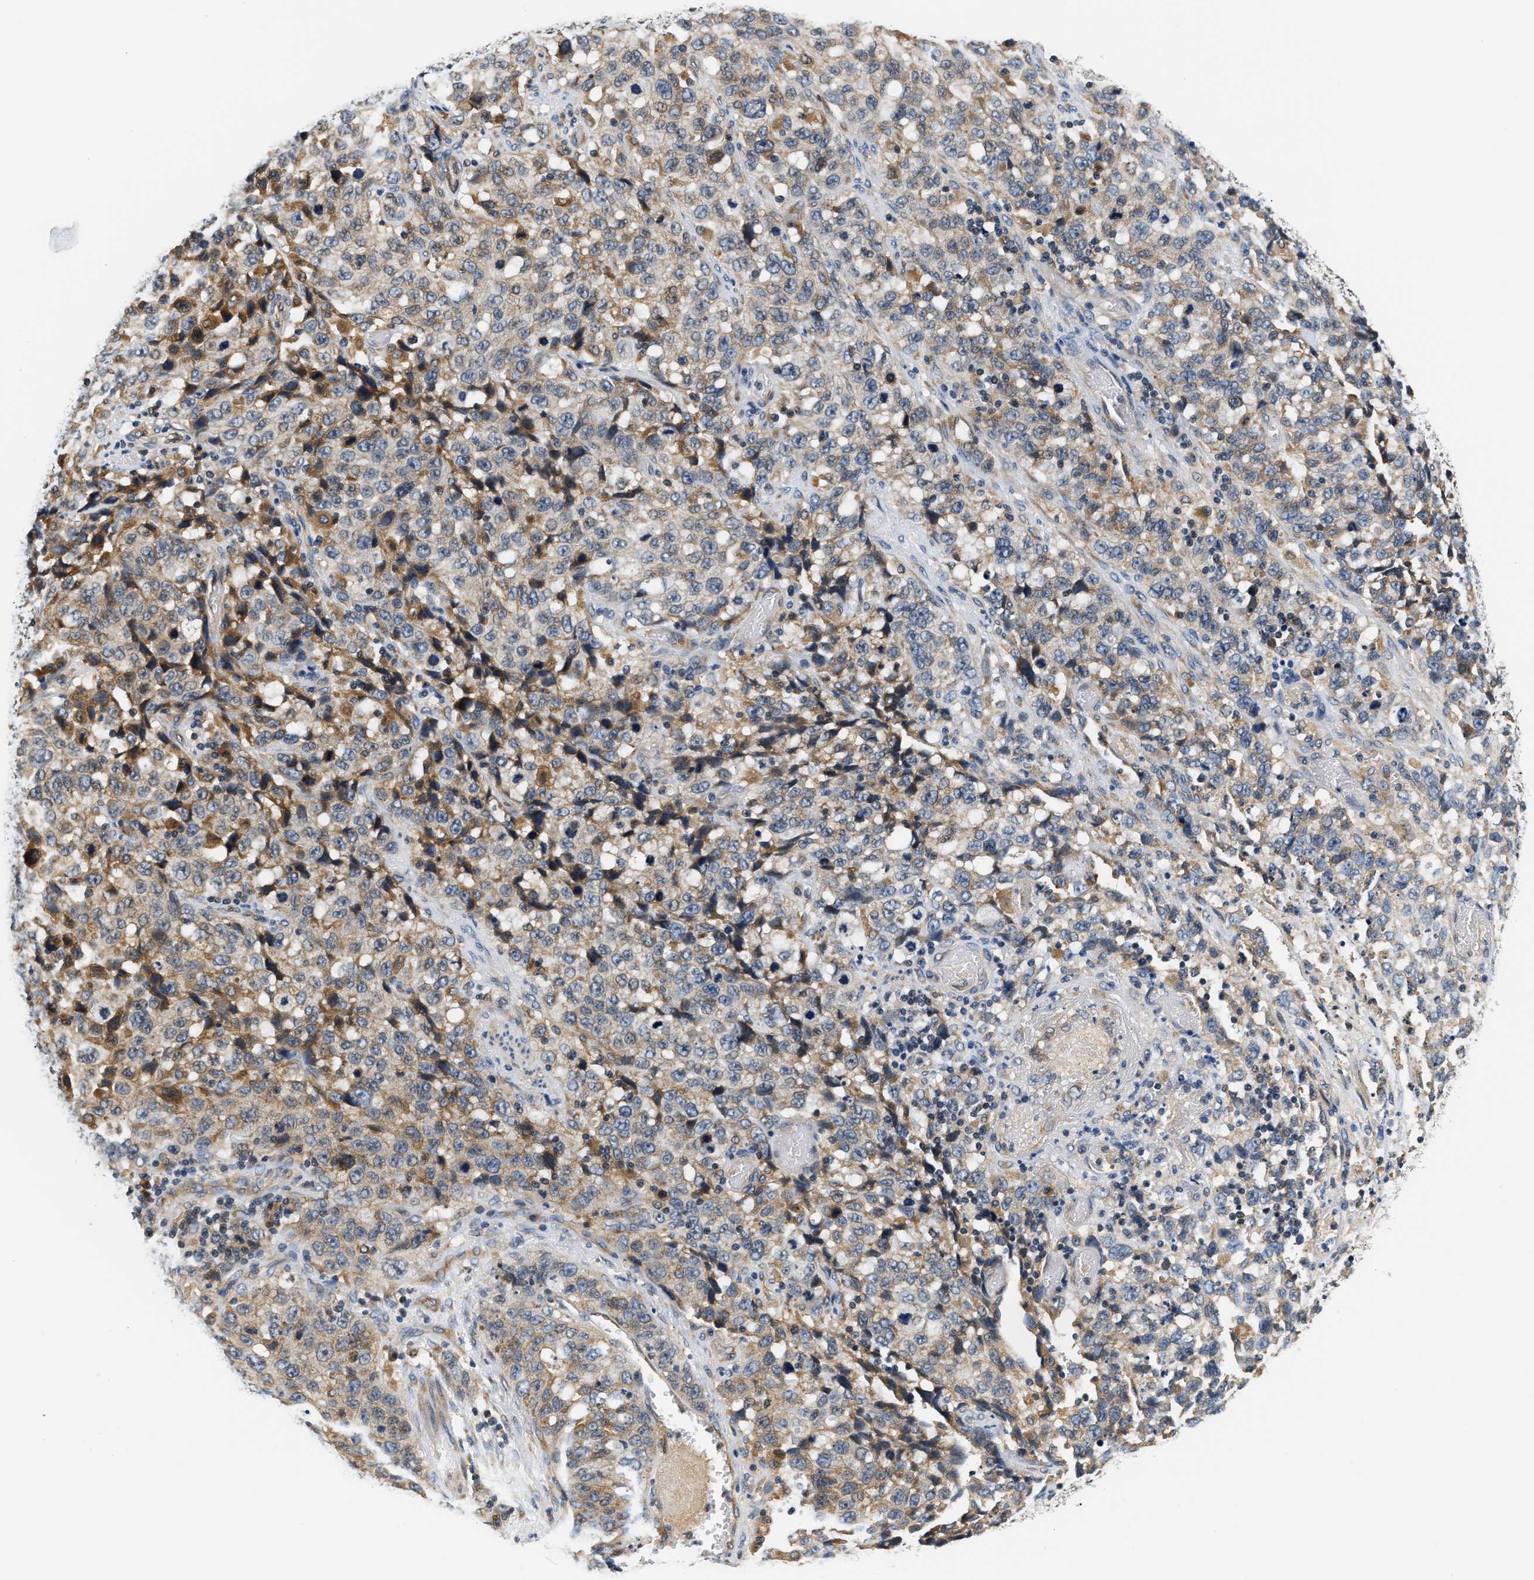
{"staining": {"intensity": "moderate", "quantity": ">75%", "location": "cytoplasmic/membranous"}, "tissue": "stomach cancer", "cell_type": "Tumor cells", "image_type": "cancer", "snomed": [{"axis": "morphology", "description": "Normal tissue, NOS"}, {"axis": "morphology", "description": "Adenocarcinoma, NOS"}, {"axis": "topography", "description": "Stomach"}], "caption": "Adenocarcinoma (stomach) was stained to show a protein in brown. There is medium levels of moderate cytoplasmic/membranous positivity in about >75% of tumor cells. (brown staining indicates protein expression, while blue staining denotes nuclei).", "gene": "TNIP2", "patient": {"sex": "male", "age": 48}}